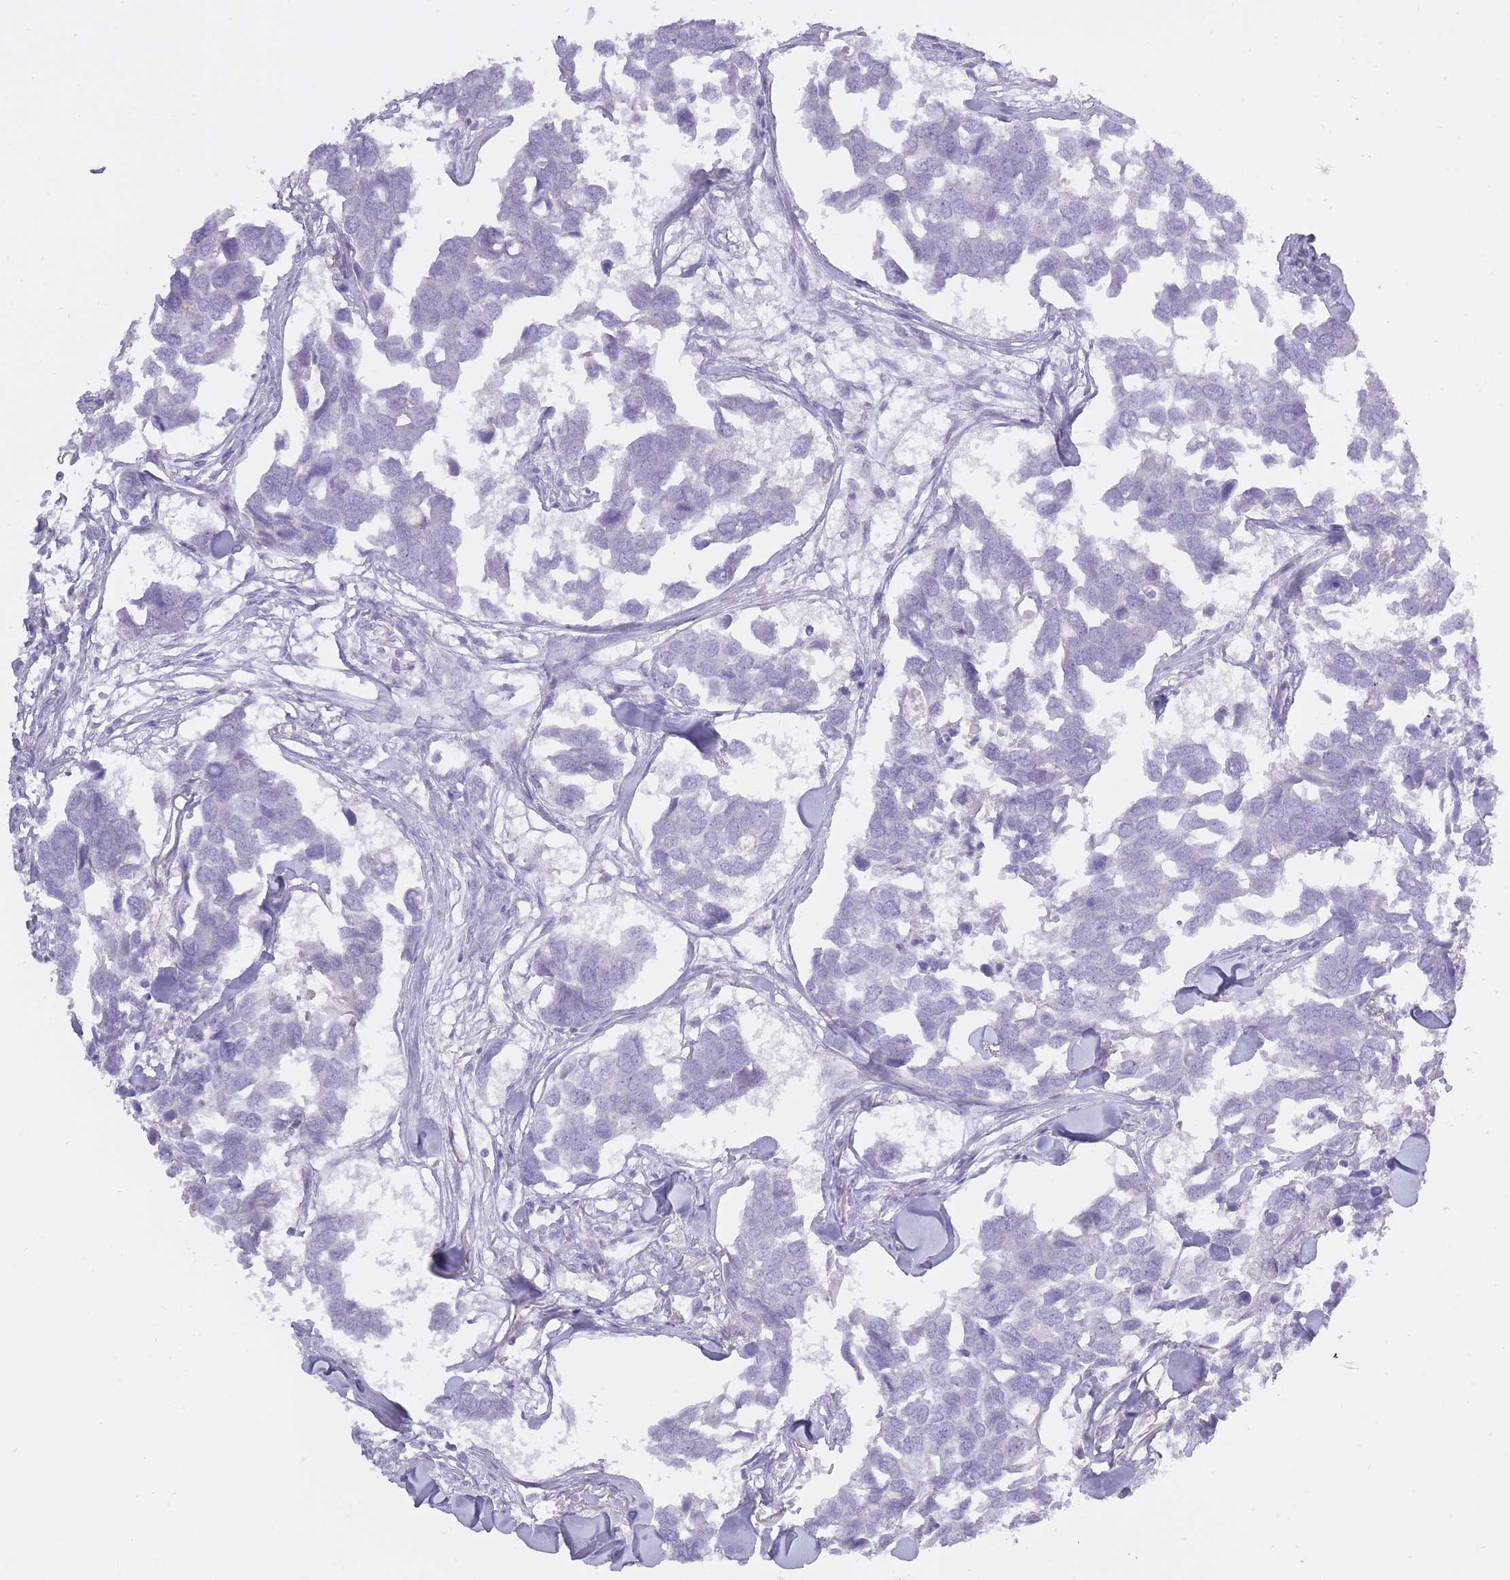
{"staining": {"intensity": "negative", "quantity": "none", "location": "none"}, "tissue": "breast cancer", "cell_type": "Tumor cells", "image_type": "cancer", "snomed": [{"axis": "morphology", "description": "Duct carcinoma"}, {"axis": "topography", "description": "Breast"}], "caption": "A high-resolution image shows immunohistochemistry staining of infiltrating ductal carcinoma (breast), which exhibits no significant staining in tumor cells.", "gene": "BDKRB2", "patient": {"sex": "female", "age": 83}}